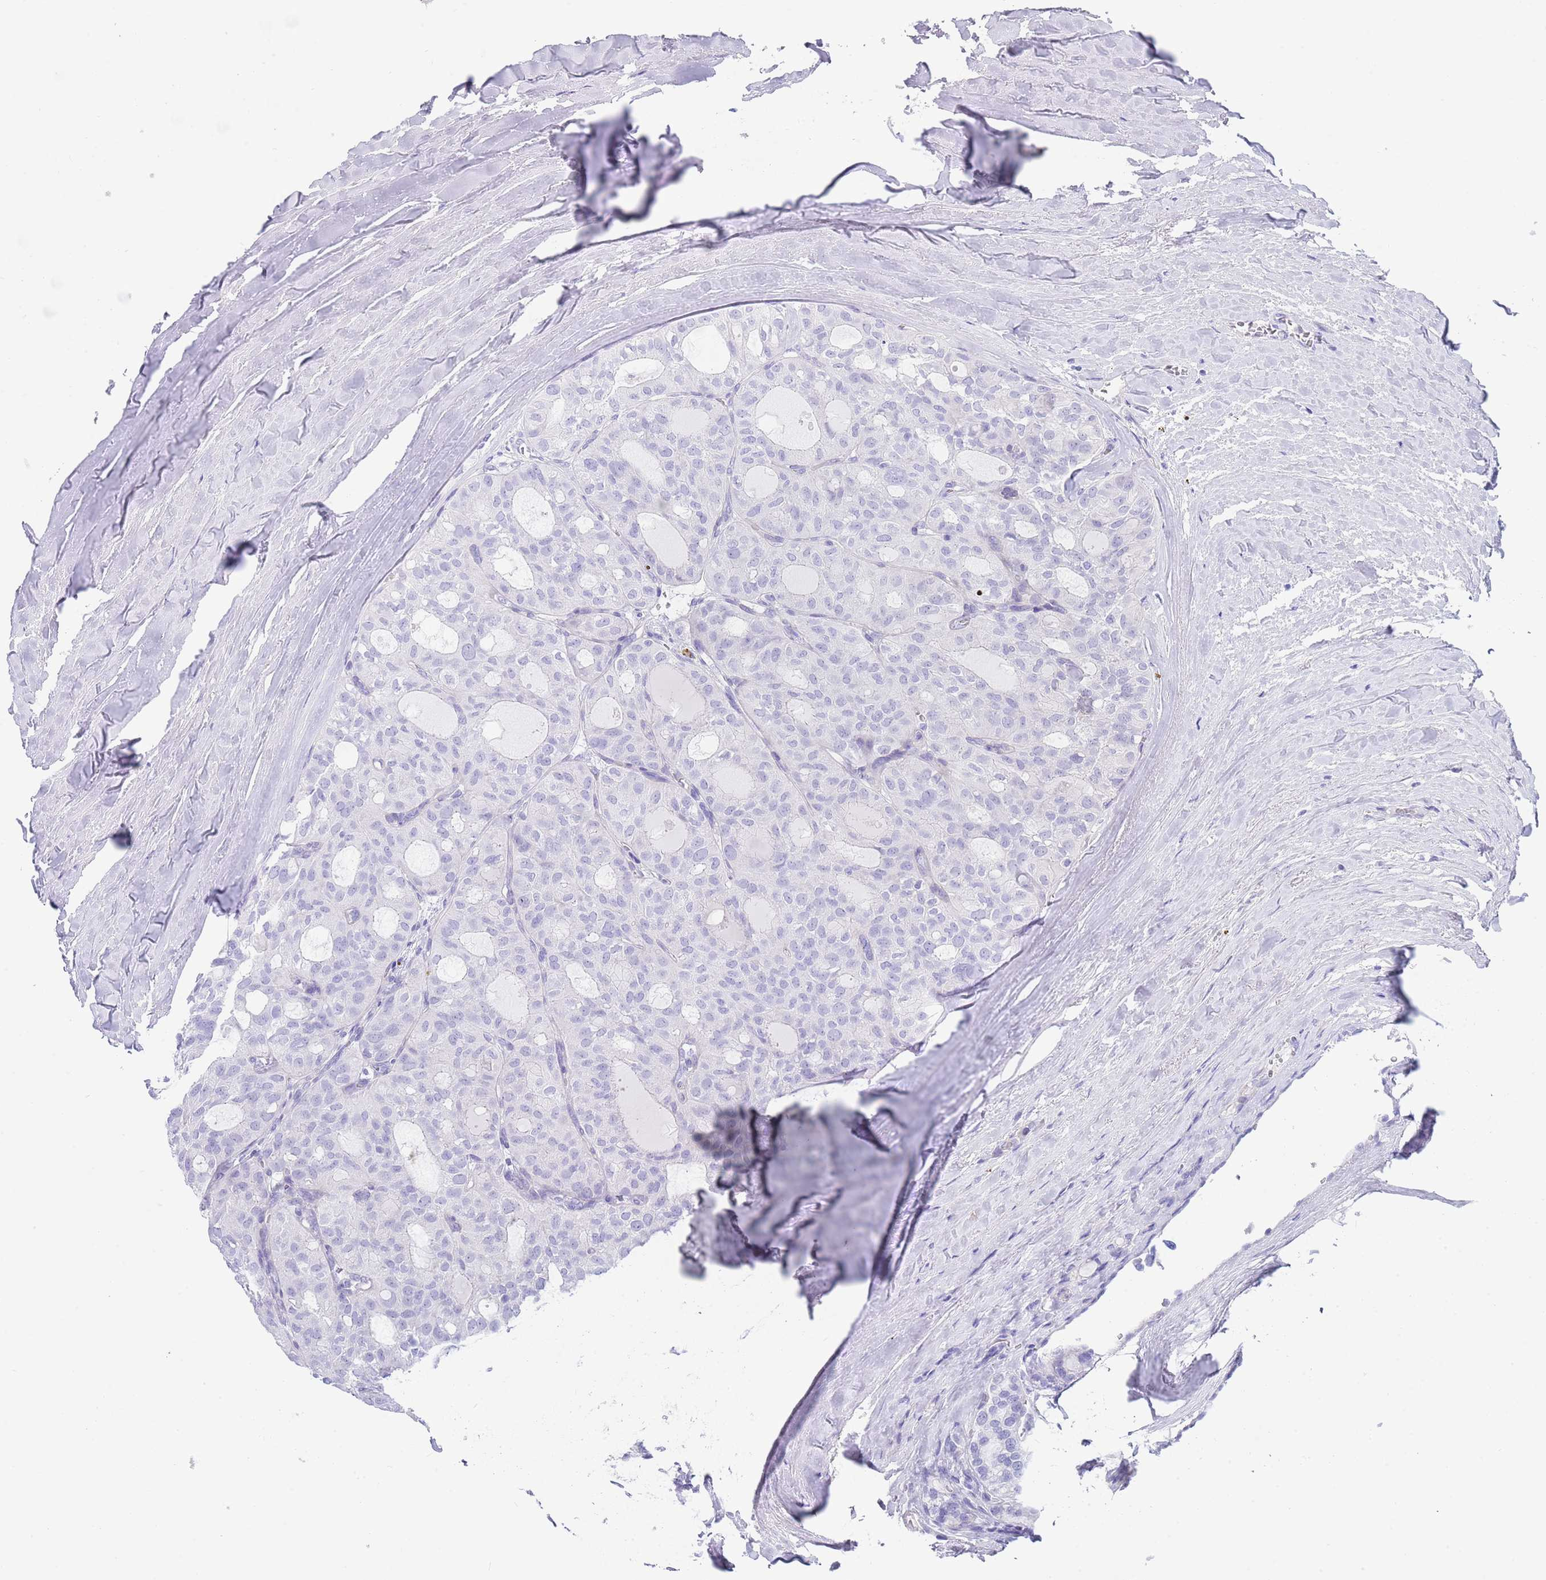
{"staining": {"intensity": "negative", "quantity": "none", "location": "none"}, "tissue": "thyroid cancer", "cell_type": "Tumor cells", "image_type": "cancer", "snomed": [{"axis": "morphology", "description": "Follicular adenoma carcinoma, NOS"}, {"axis": "topography", "description": "Thyroid gland"}], "caption": "The immunohistochemistry histopathology image has no significant expression in tumor cells of follicular adenoma carcinoma (thyroid) tissue.", "gene": "CPXM2", "patient": {"sex": "male", "age": 75}}